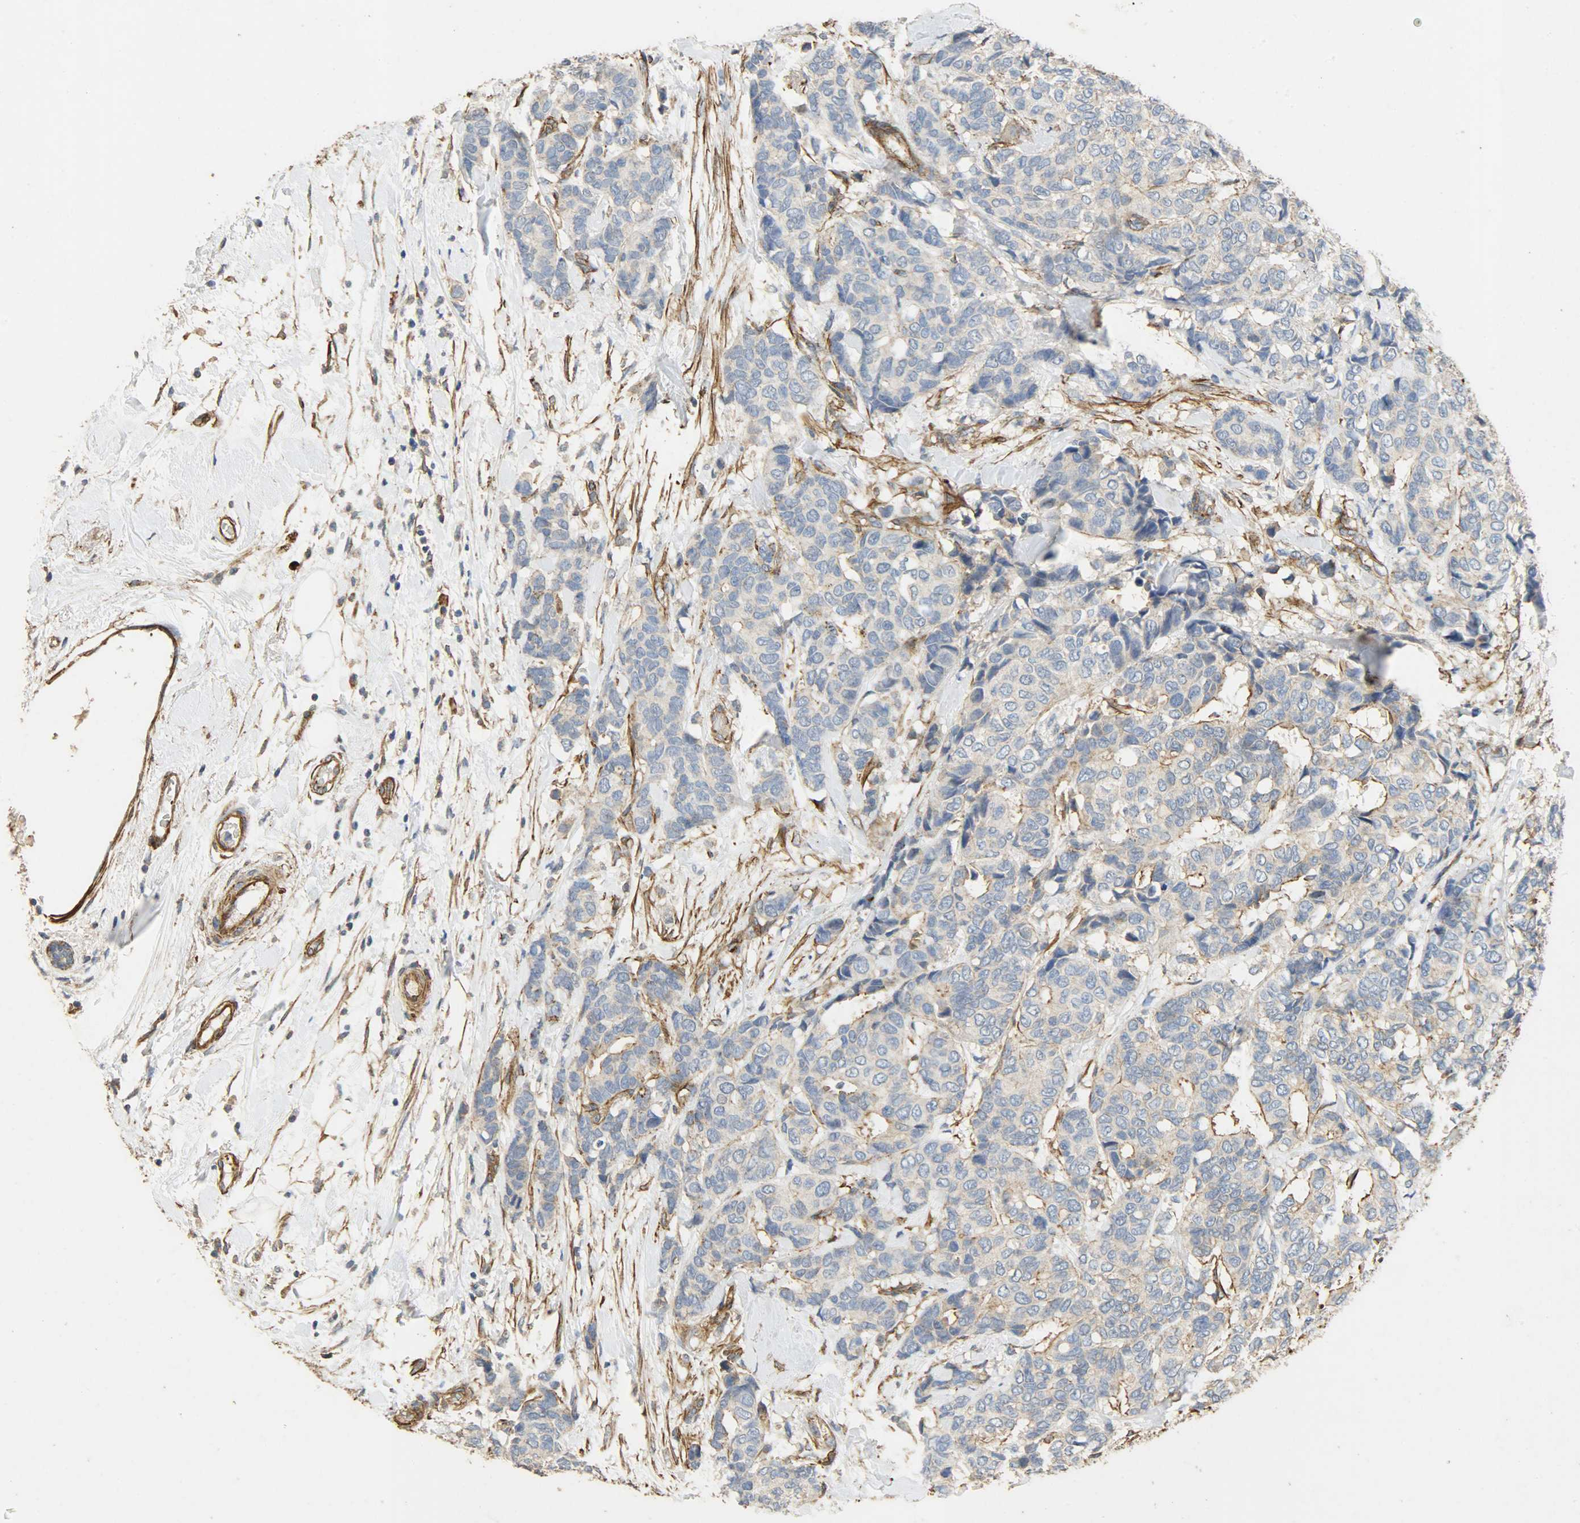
{"staining": {"intensity": "weak", "quantity": "25%-75%", "location": "cytoplasmic/membranous"}, "tissue": "breast cancer", "cell_type": "Tumor cells", "image_type": "cancer", "snomed": [{"axis": "morphology", "description": "Duct carcinoma"}, {"axis": "topography", "description": "Breast"}], "caption": "IHC (DAB) staining of breast cancer (infiltrating ductal carcinoma) reveals weak cytoplasmic/membranous protein expression in approximately 25%-75% of tumor cells. (Stains: DAB in brown, nuclei in blue, Microscopy: brightfield microscopy at high magnification).", "gene": "TPM4", "patient": {"sex": "female", "age": 87}}